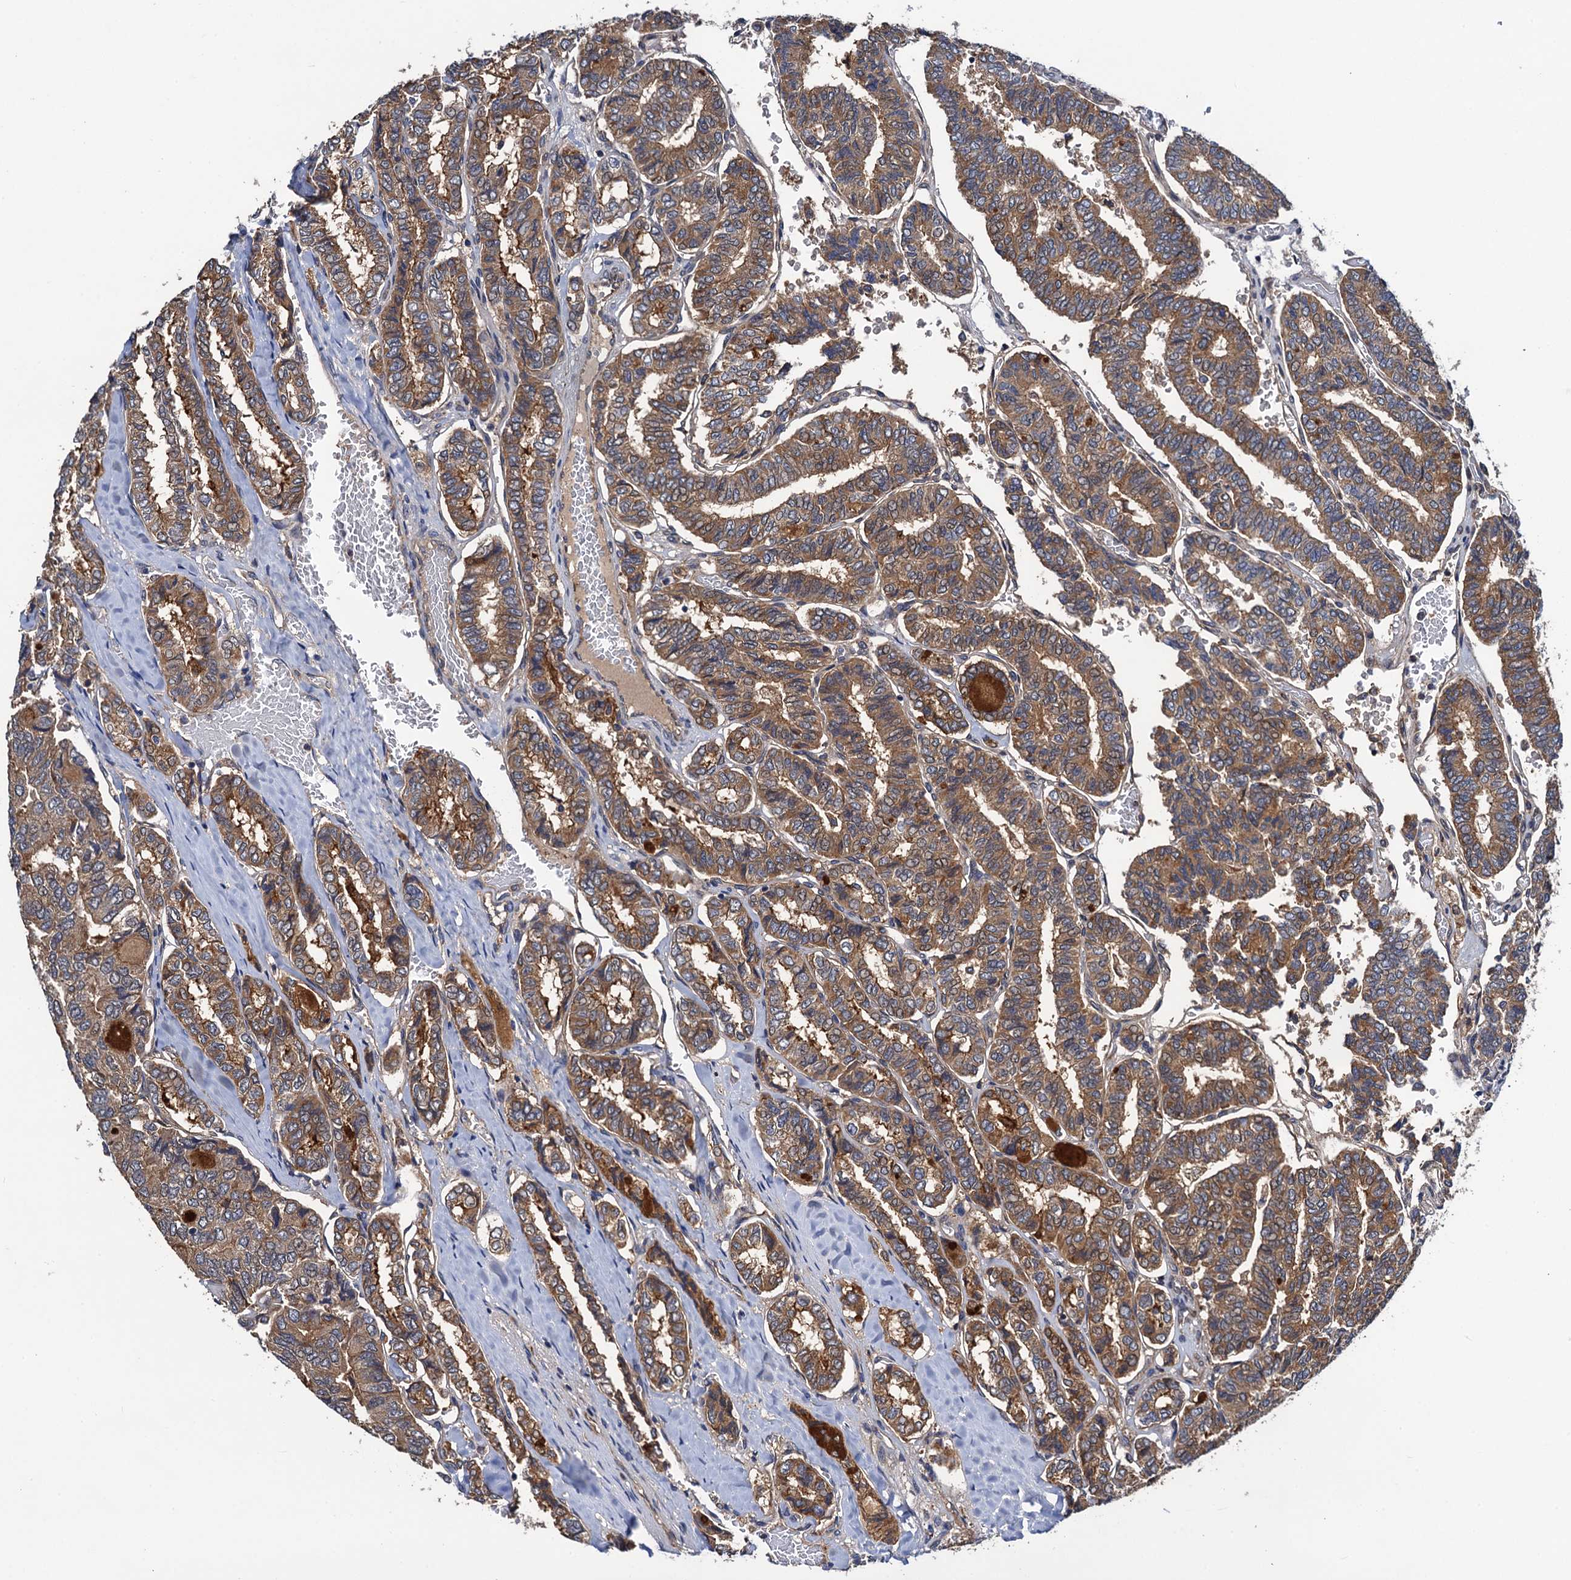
{"staining": {"intensity": "moderate", "quantity": ">75%", "location": "cytoplasmic/membranous"}, "tissue": "thyroid cancer", "cell_type": "Tumor cells", "image_type": "cancer", "snomed": [{"axis": "morphology", "description": "Papillary adenocarcinoma, NOS"}, {"axis": "topography", "description": "Thyroid gland"}], "caption": "Protein staining demonstrates moderate cytoplasmic/membranous staining in about >75% of tumor cells in thyroid cancer. (Stains: DAB (3,3'-diaminobenzidine) in brown, nuclei in blue, Microscopy: brightfield microscopy at high magnification).", "gene": "PGLS", "patient": {"sex": "female", "age": 35}}